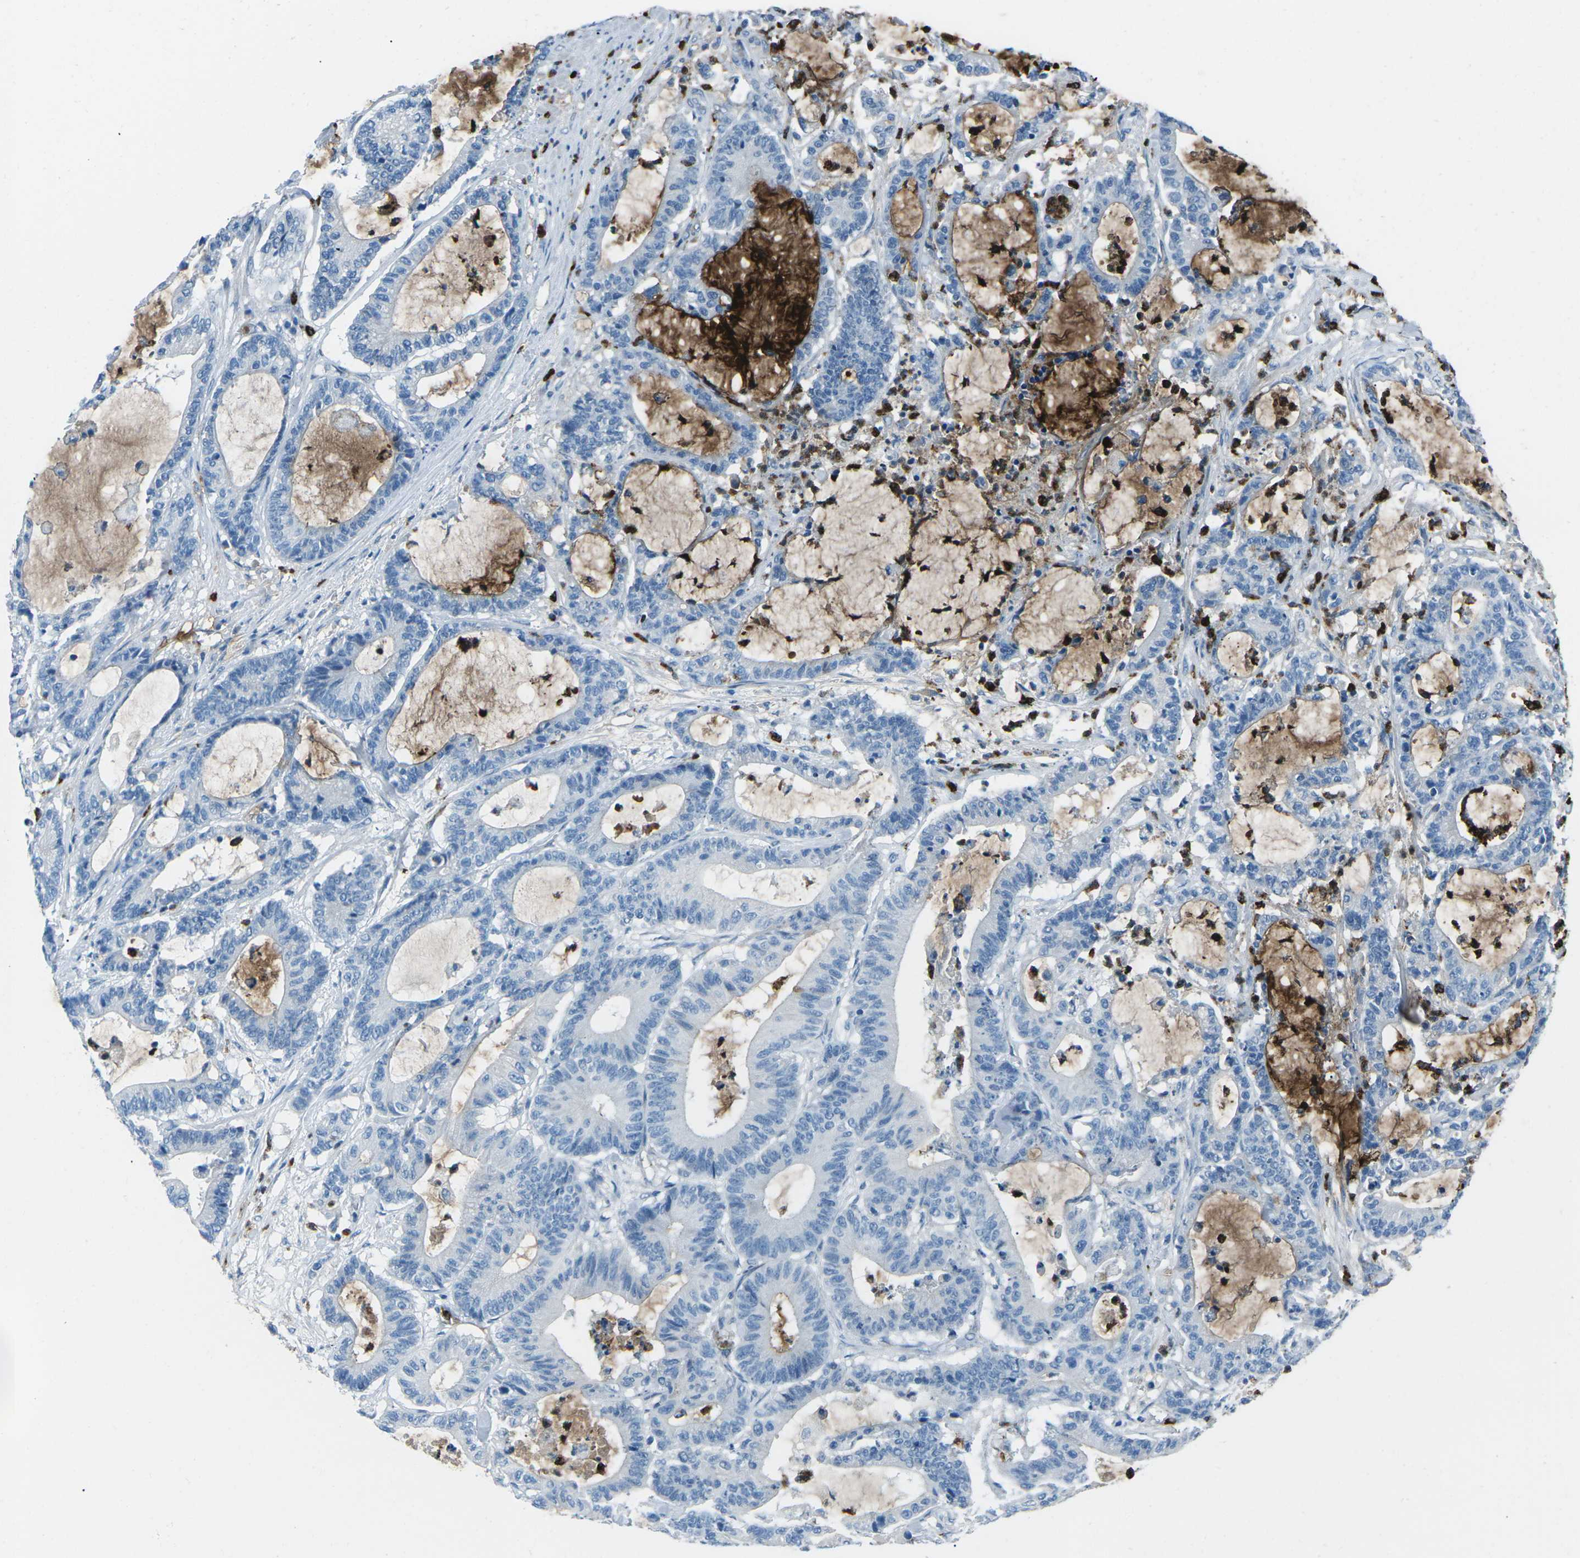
{"staining": {"intensity": "negative", "quantity": "none", "location": "none"}, "tissue": "colorectal cancer", "cell_type": "Tumor cells", "image_type": "cancer", "snomed": [{"axis": "morphology", "description": "Adenocarcinoma, NOS"}, {"axis": "topography", "description": "Colon"}], "caption": "This is an immunohistochemistry (IHC) photomicrograph of human adenocarcinoma (colorectal). There is no positivity in tumor cells.", "gene": "FCN1", "patient": {"sex": "female", "age": 84}}